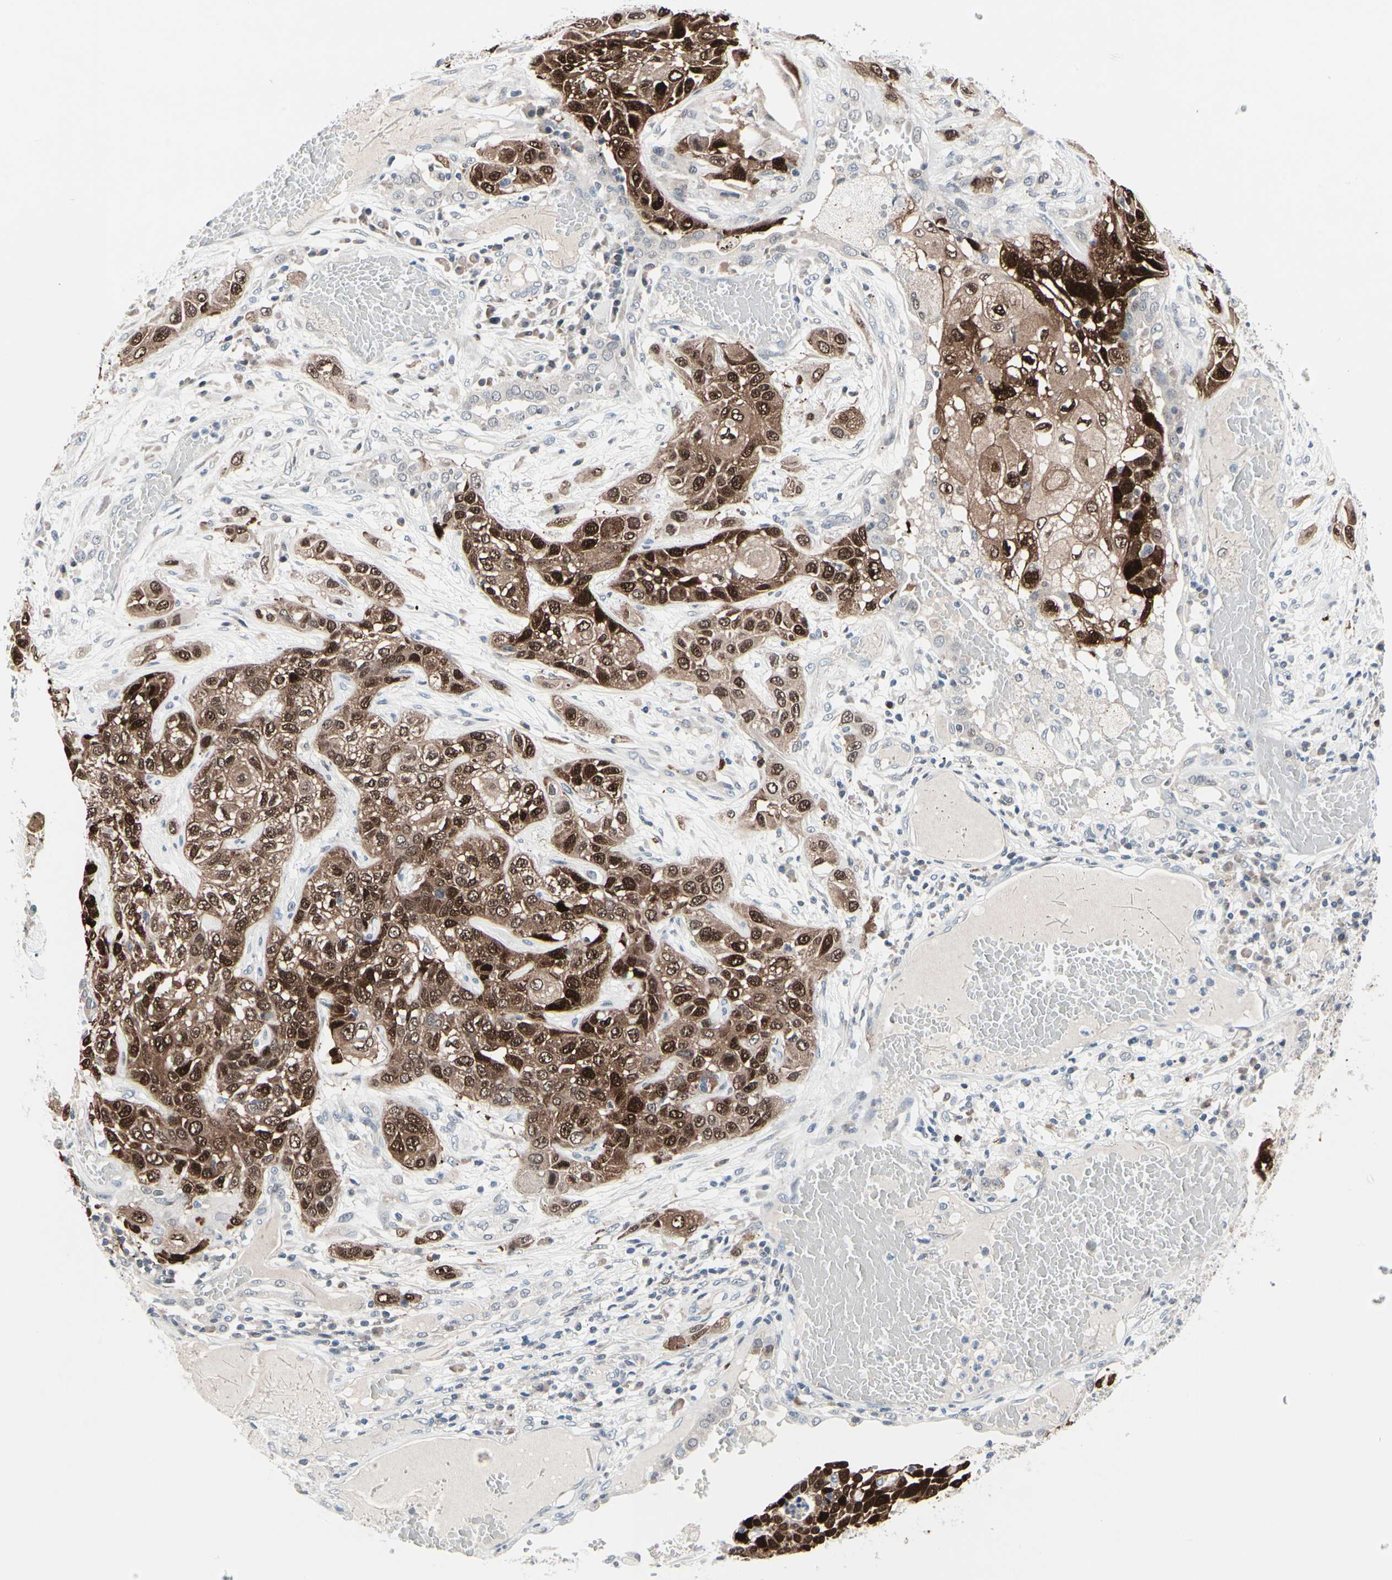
{"staining": {"intensity": "strong", "quantity": ">75%", "location": "cytoplasmic/membranous,nuclear"}, "tissue": "lung cancer", "cell_type": "Tumor cells", "image_type": "cancer", "snomed": [{"axis": "morphology", "description": "Squamous cell carcinoma, NOS"}, {"axis": "topography", "description": "Lung"}], "caption": "Lung cancer was stained to show a protein in brown. There is high levels of strong cytoplasmic/membranous and nuclear staining in about >75% of tumor cells. The staining was performed using DAB (3,3'-diaminobenzidine), with brown indicating positive protein expression. Nuclei are stained blue with hematoxylin.", "gene": "TXN", "patient": {"sex": "male", "age": 71}}